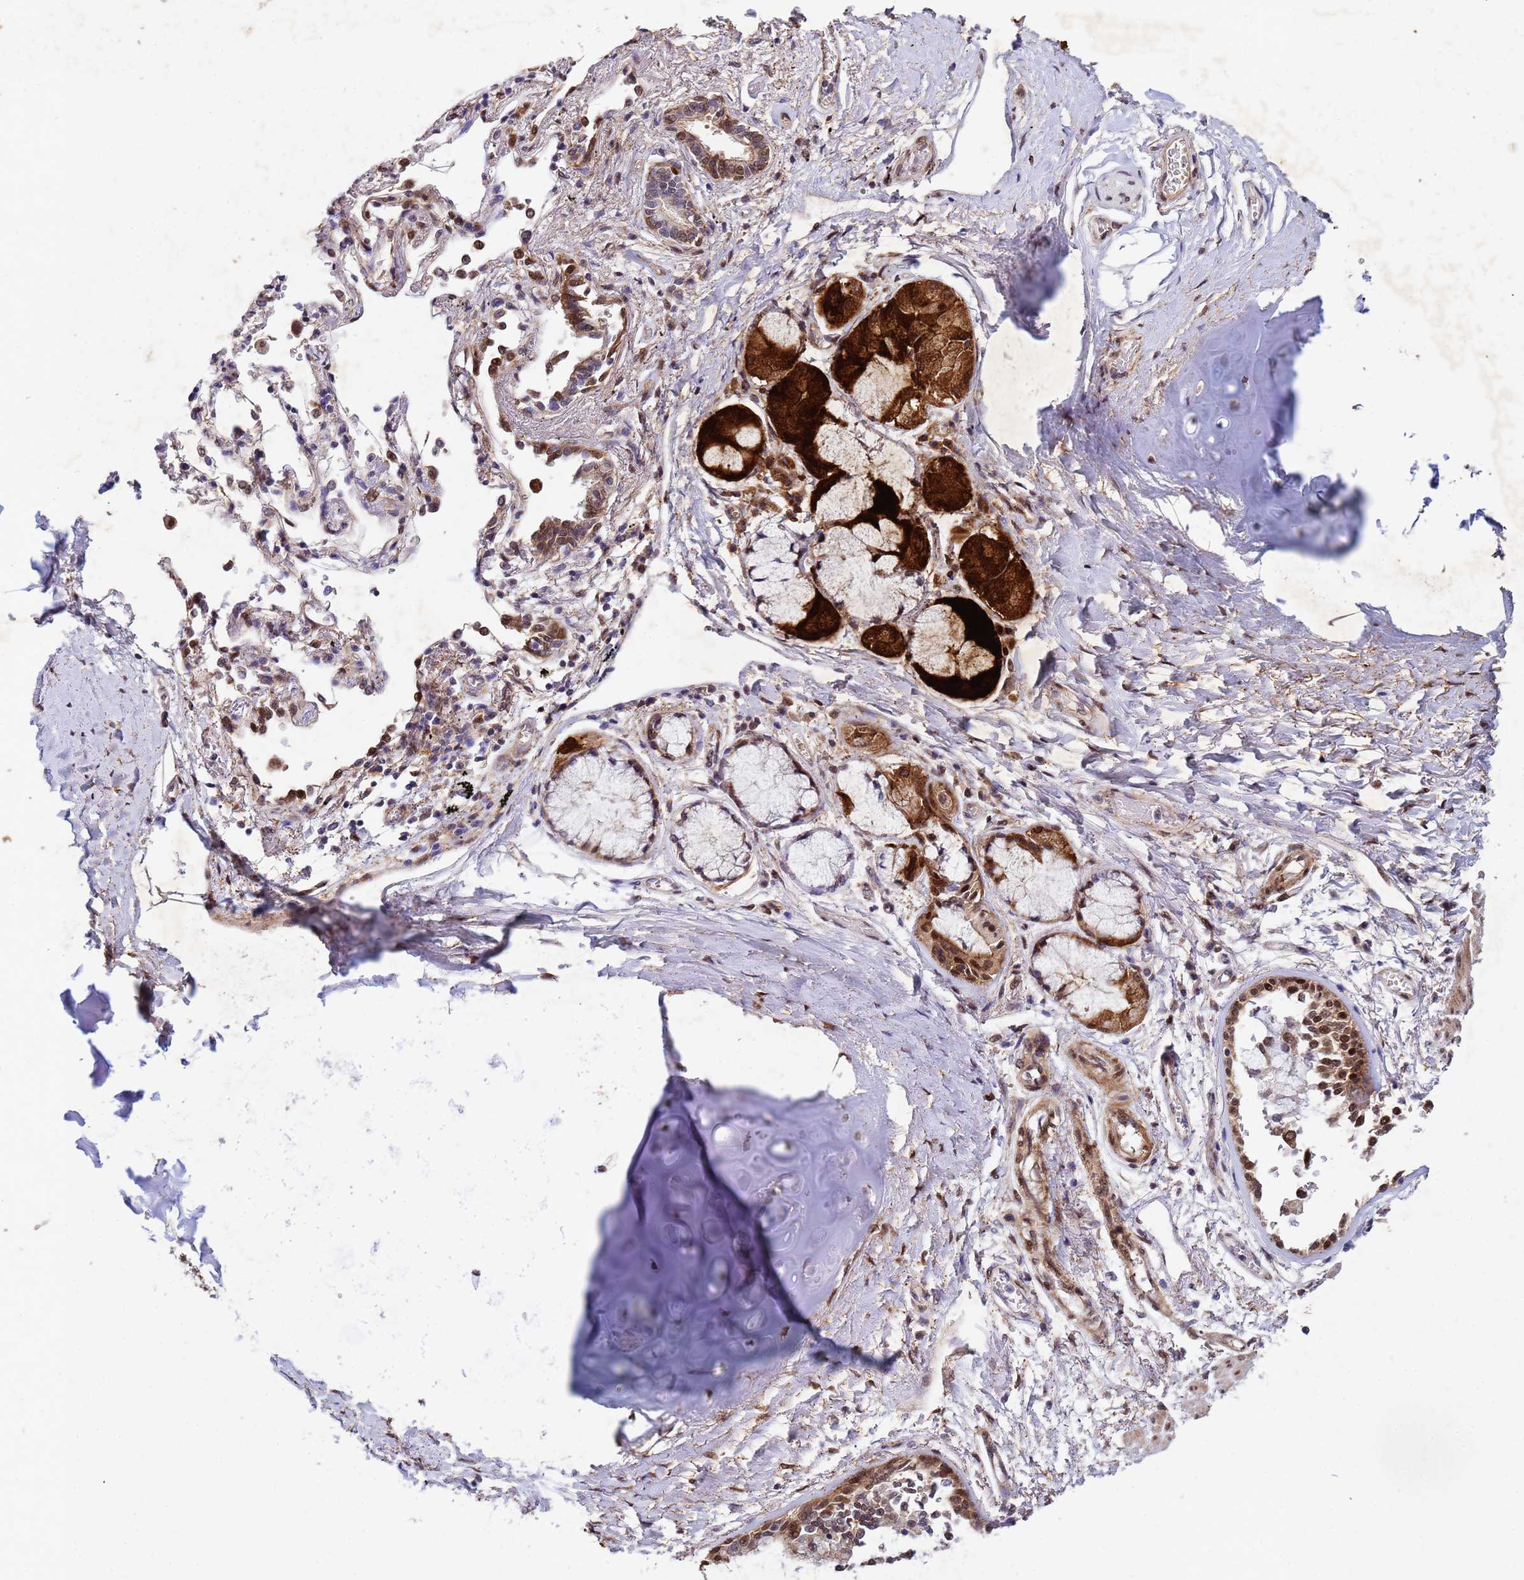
{"staining": {"intensity": "moderate", "quantity": "25%-75%", "location": "nuclear"}, "tissue": "adipose tissue", "cell_type": "Adipocytes", "image_type": "normal", "snomed": [{"axis": "morphology", "description": "Normal tissue, NOS"}, {"axis": "topography", "description": "Cartilage tissue"}], "caption": "Approximately 25%-75% of adipocytes in unremarkable adipose tissue display moderate nuclear protein expression as visualized by brown immunohistochemical staining.", "gene": "TRIP6", "patient": {"sex": "male", "age": 73}}